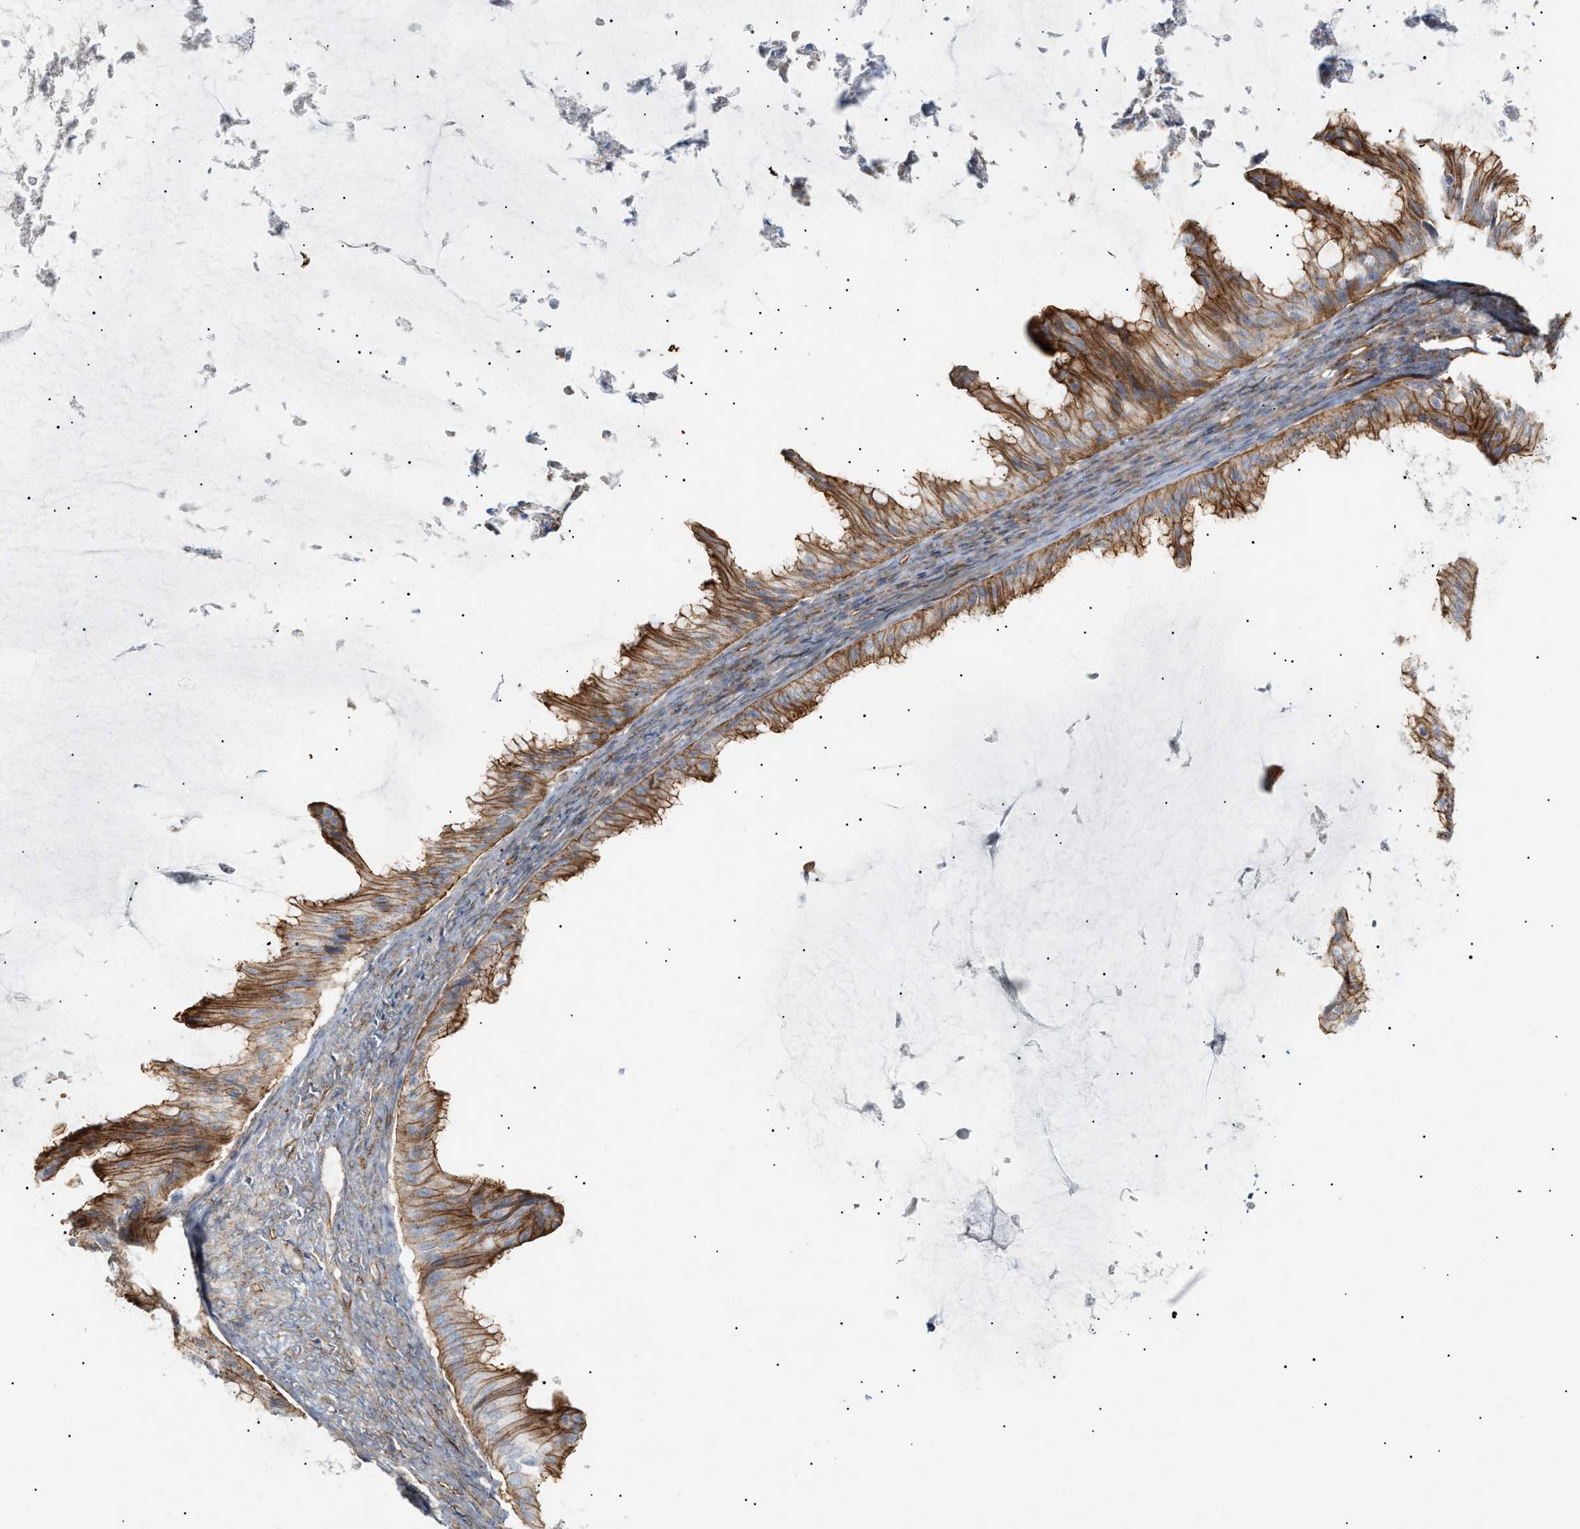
{"staining": {"intensity": "moderate", "quantity": ">75%", "location": "cytoplasmic/membranous"}, "tissue": "ovarian cancer", "cell_type": "Tumor cells", "image_type": "cancer", "snomed": [{"axis": "morphology", "description": "Cystadenocarcinoma, mucinous, NOS"}, {"axis": "topography", "description": "Ovary"}], "caption": "Protein expression analysis of ovarian cancer displays moderate cytoplasmic/membranous staining in approximately >75% of tumor cells.", "gene": "ZFHX2", "patient": {"sex": "female", "age": 61}}